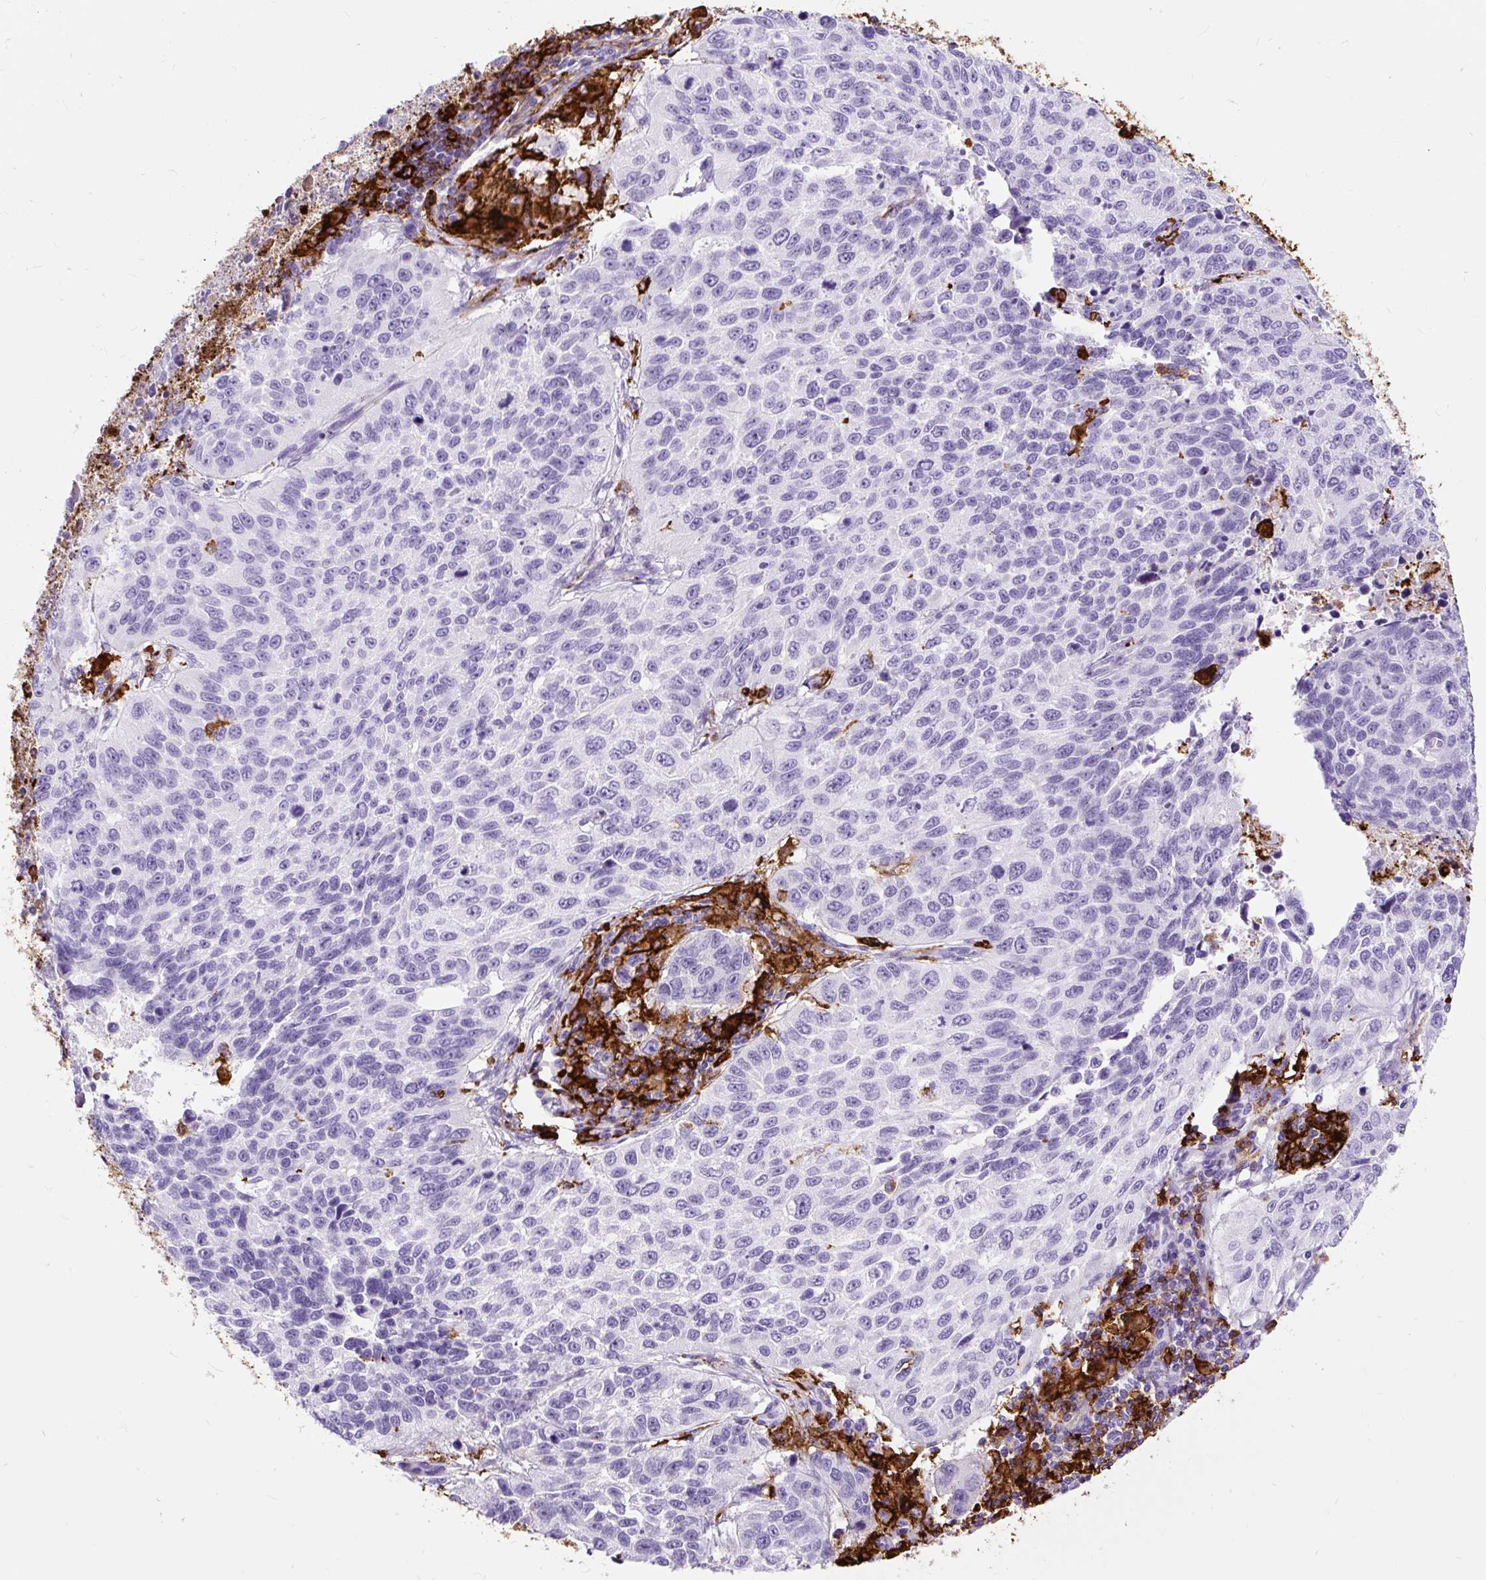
{"staining": {"intensity": "negative", "quantity": "none", "location": "none"}, "tissue": "lung cancer", "cell_type": "Tumor cells", "image_type": "cancer", "snomed": [{"axis": "morphology", "description": "Squamous cell carcinoma, NOS"}, {"axis": "topography", "description": "Lung"}], "caption": "Photomicrograph shows no significant protein positivity in tumor cells of lung squamous cell carcinoma. The staining is performed using DAB brown chromogen with nuclei counter-stained in using hematoxylin.", "gene": "HLA-DRA", "patient": {"sex": "male", "age": 62}}